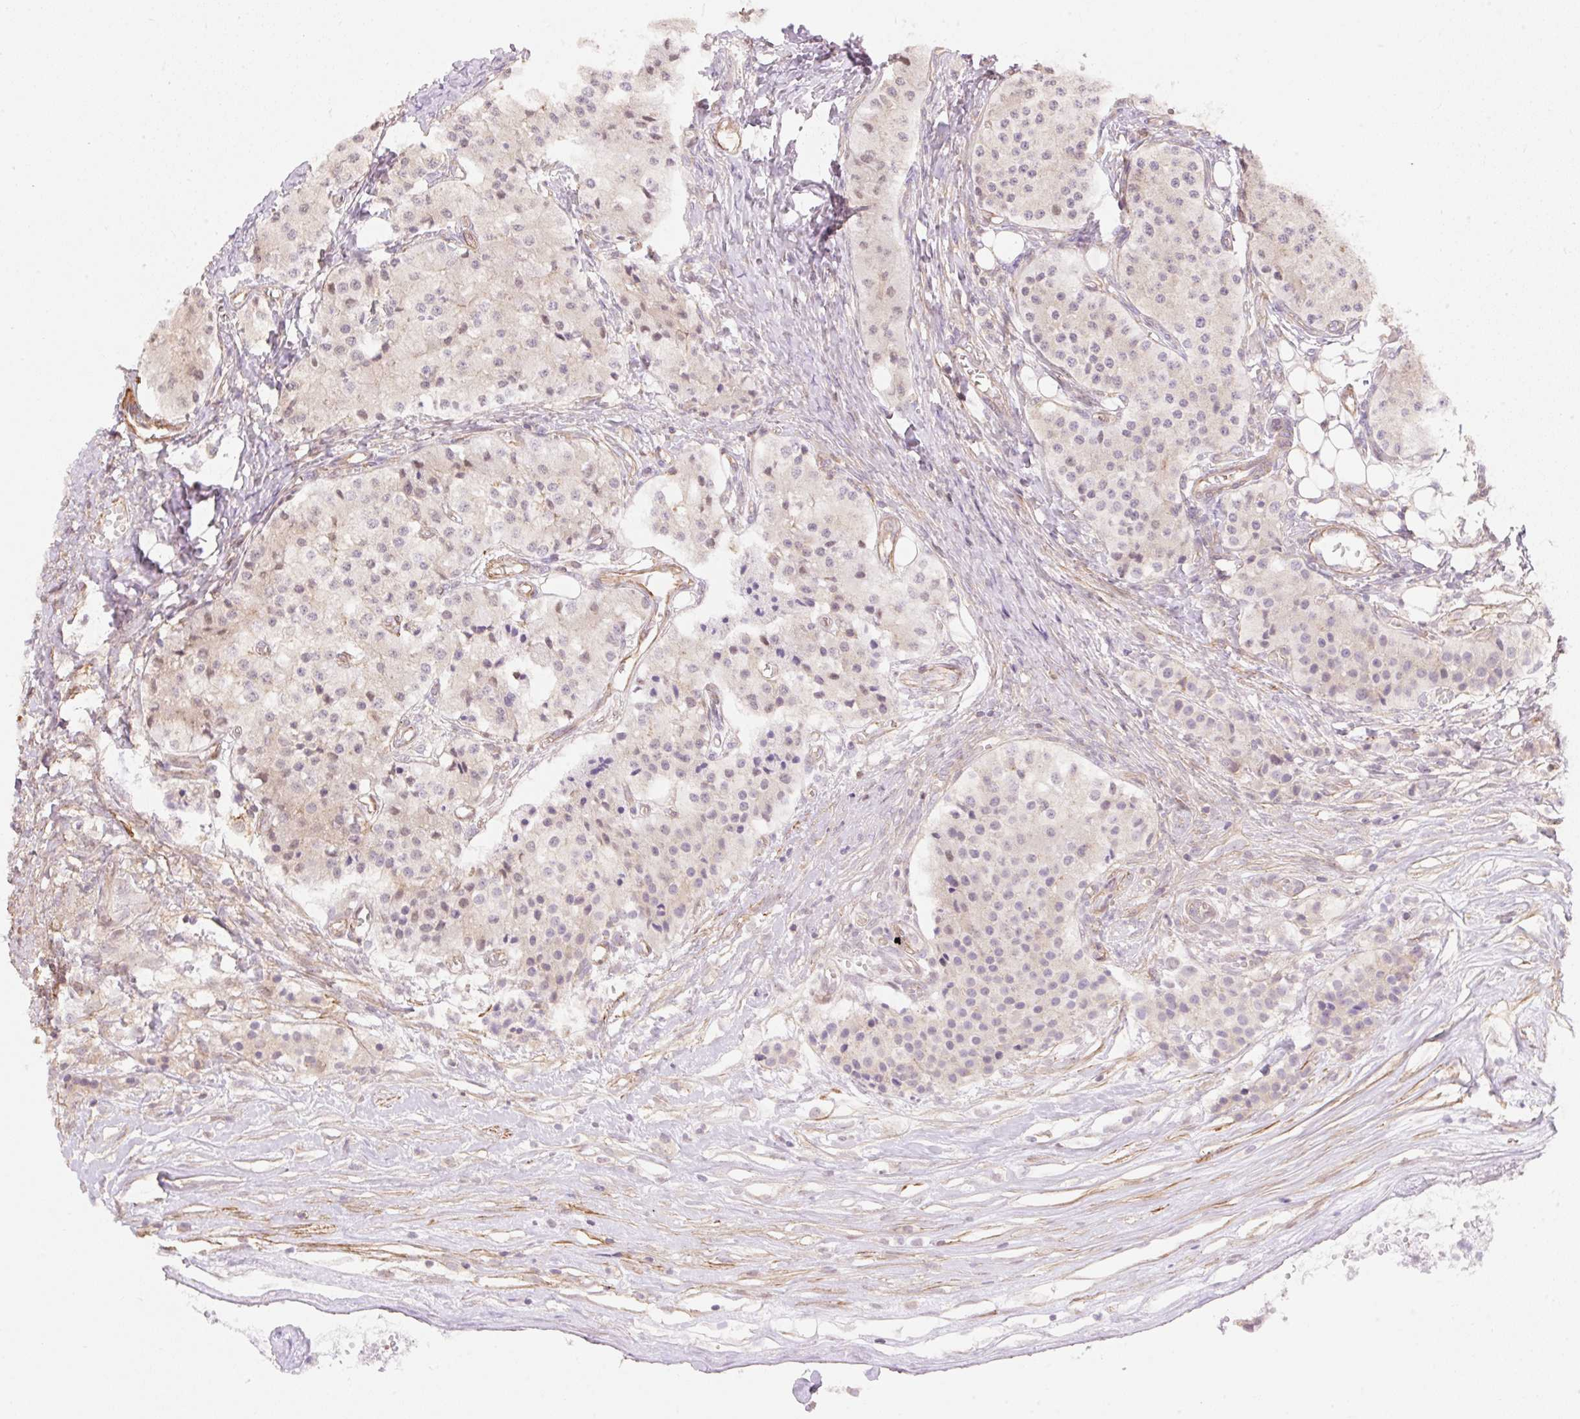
{"staining": {"intensity": "negative", "quantity": "none", "location": "none"}, "tissue": "carcinoid", "cell_type": "Tumor cells", "image_type": "cancer", "snomed": [{"axis": "morphology", "description": "Carcinoid, malignant, NOS"}, {"axis": "topography", "description": "Colon"}], "caption": "This is an immunohistochemistry micrograph of carcinoid. There is no expression in tumor cells.", "gene": "EMC10", "patient": {"sex": "female", "age": 52}}